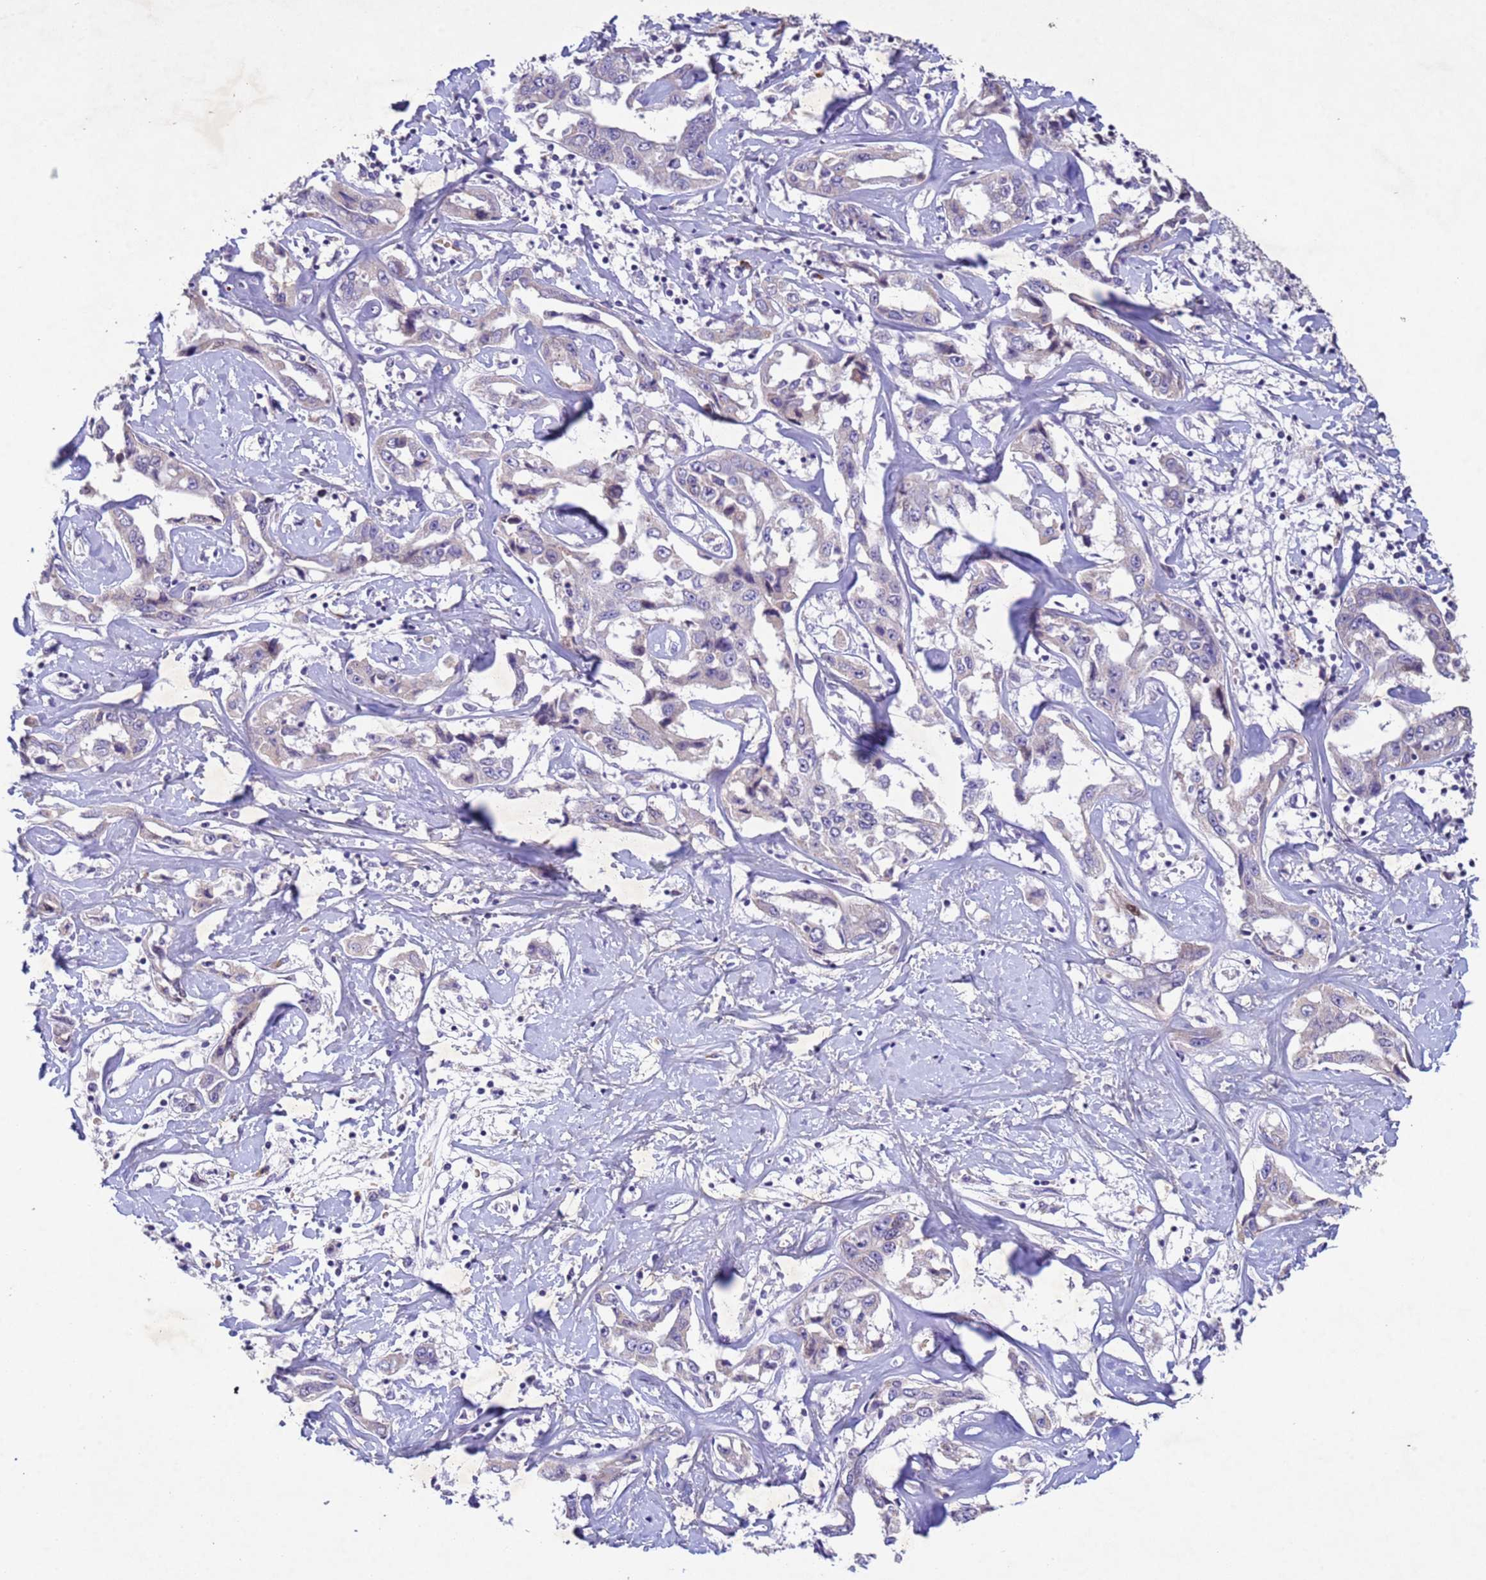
{"staining": {"intensity": "negative", "quantity": "none", "location": "none"}, "tissue": "liver cancer", "cell_type": "Tumor cells", "image_type": "cancer", "snomed": [{"axis": "morphology", "description": "Cholangiocarcinoma"}, {"axis": "topography", "description": "Liver"}], "caption": "Immunohistochemical staining of human cholangiocarcinoma (liver) displays no significant positivity in tumor cells.", "gene": "NLRP11", "patient": {"sex": "male", "age": 59}}